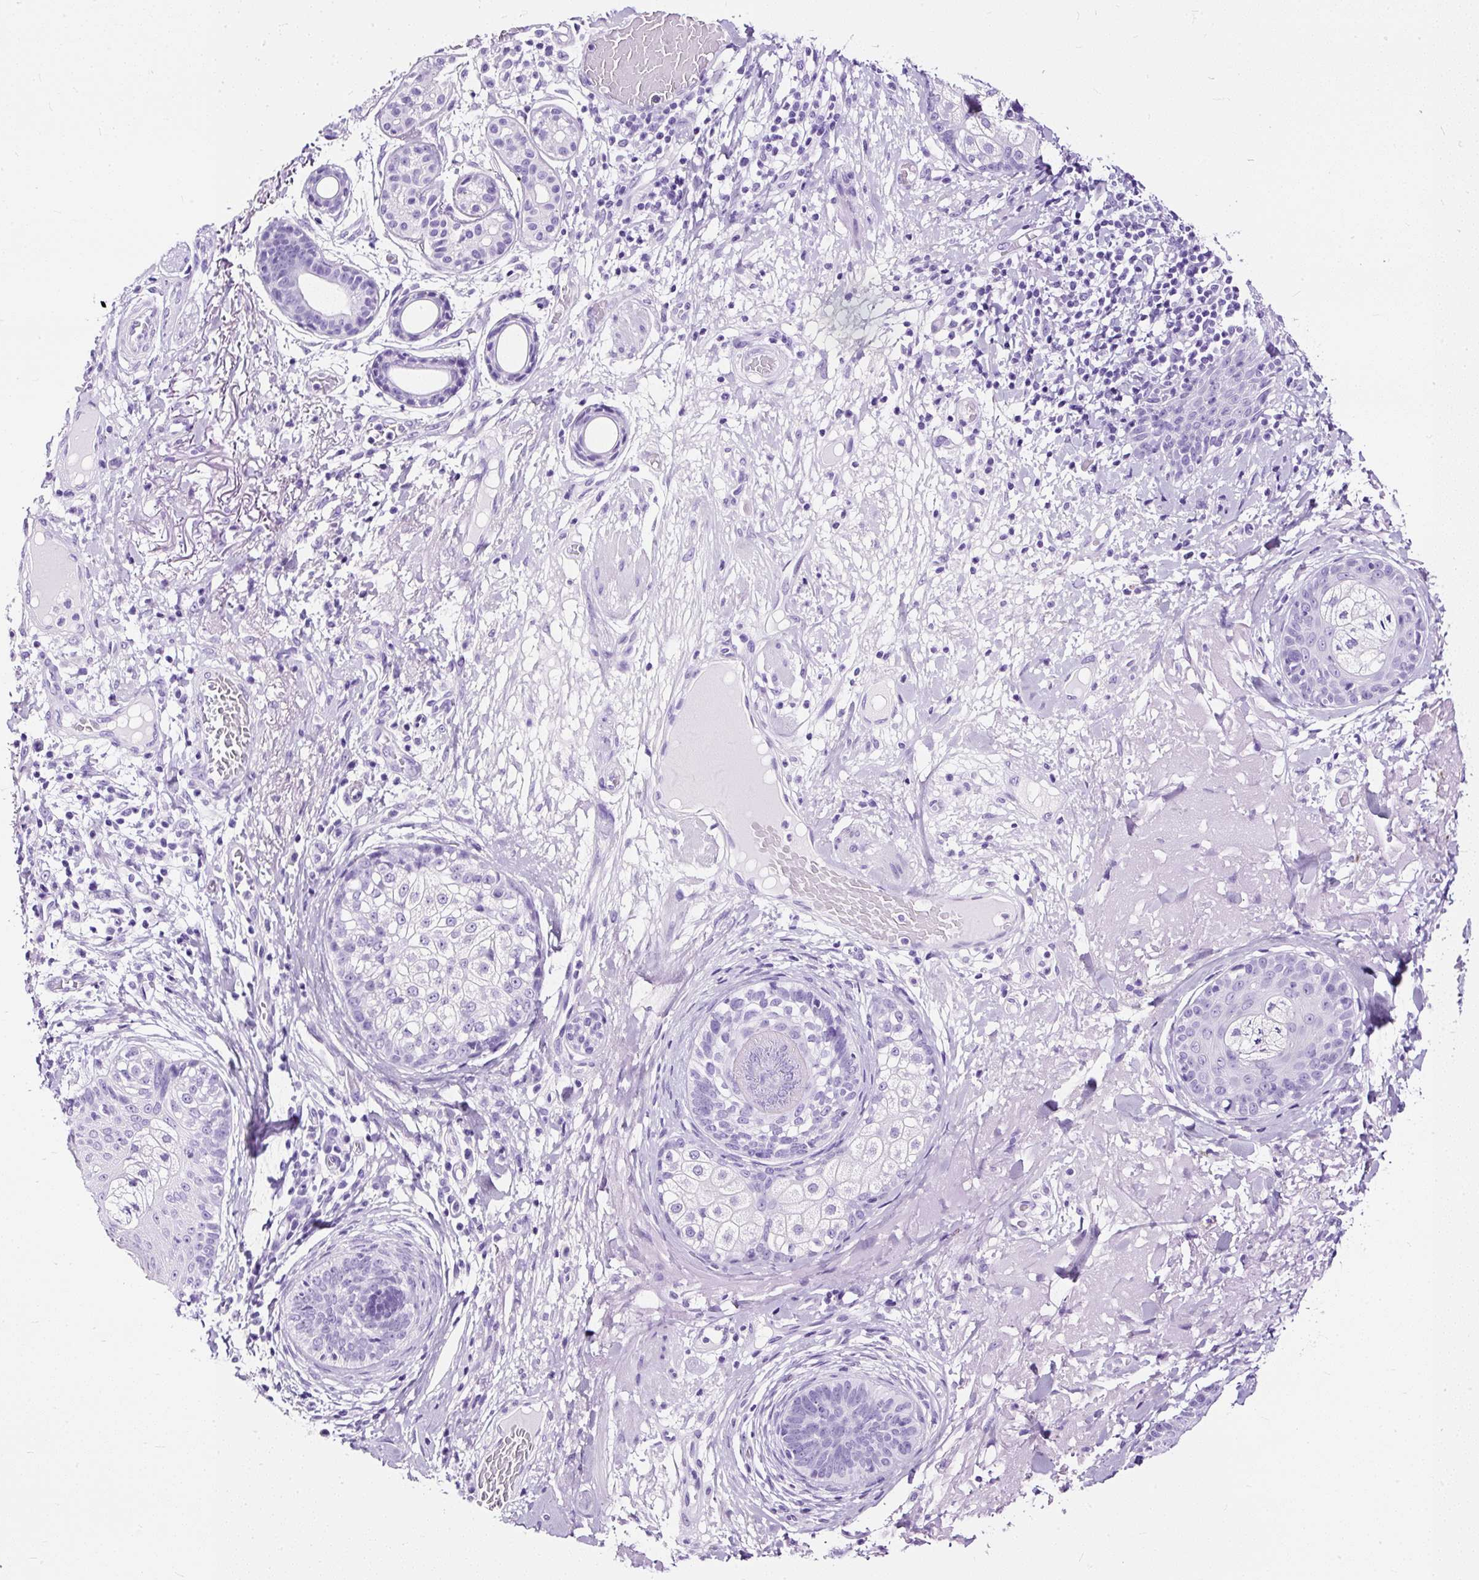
{"staining": {"intensity": "negative", "quantity": "none", "location": "none"}, "tissue": "skin cancer", "cell_type": "Tumor cells", "image_type": "cancer", "snomed": [{"axis": "morphology", "description": "Squamous cell carcinoma, NOS"}, {"axis": "topography", "description": "Skin"}], "caption": "Immunohistochemistry histopathology image of human squamous cell carcinoma (skin) stained for a protein (brown), which demonstrates no positivity in tumor cells.", "gene": "NTS", "patient": {"sex": "female", "age": 88}}